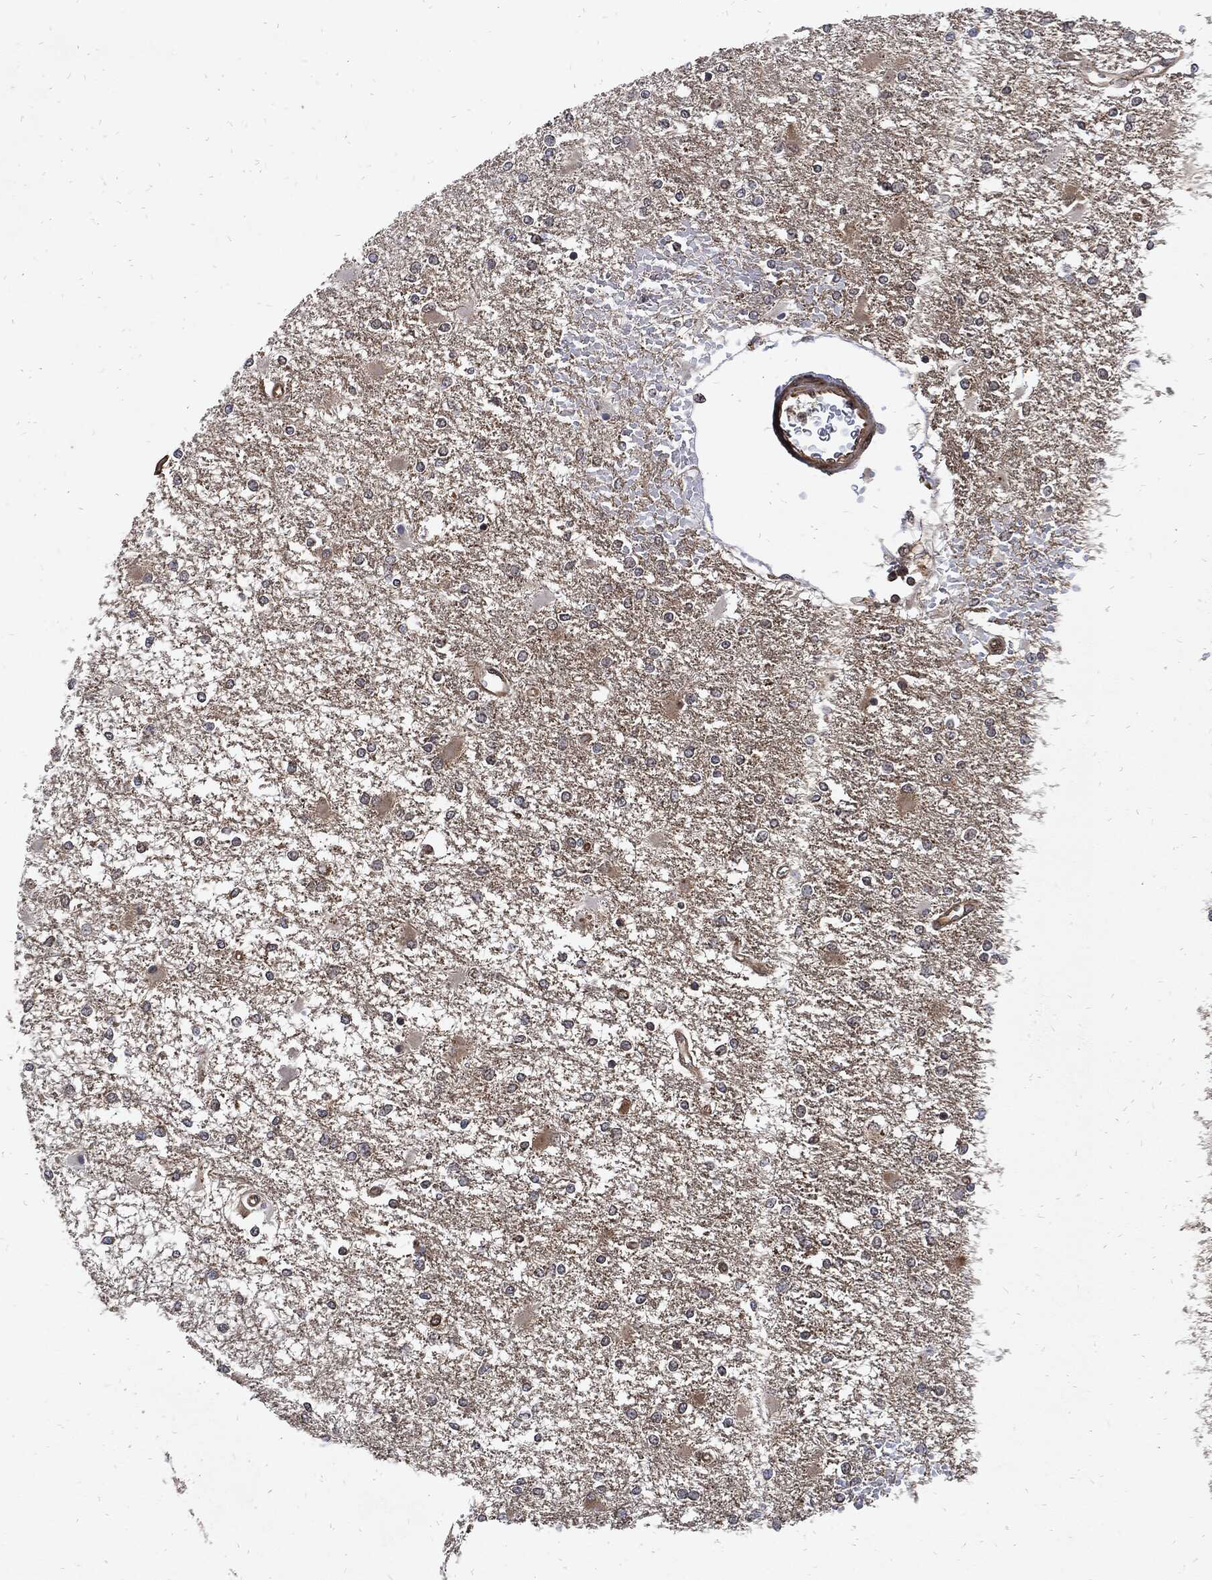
{"staining": {"intensity": "negative", "quantity": "none", "location": "none"}, "tissue": "glioma", "cell_type": "Tumor cells", "image_type": "cancer", "snomed": [{"axis": "morphology", "description": "Glioma, malignant, High grade"}, {"axis": "topography", "description": "Cerebral cortex"}], "caption": "IHC histopathology image of neoplastic tissue: human malignant glioma (high-grade) stained with DAB (3,3'-diaminobenzidine) displays no significant protein positivity in tumor cells.", "gene": "DCTN1", "patient": {"sex": "male", "age": 79}}